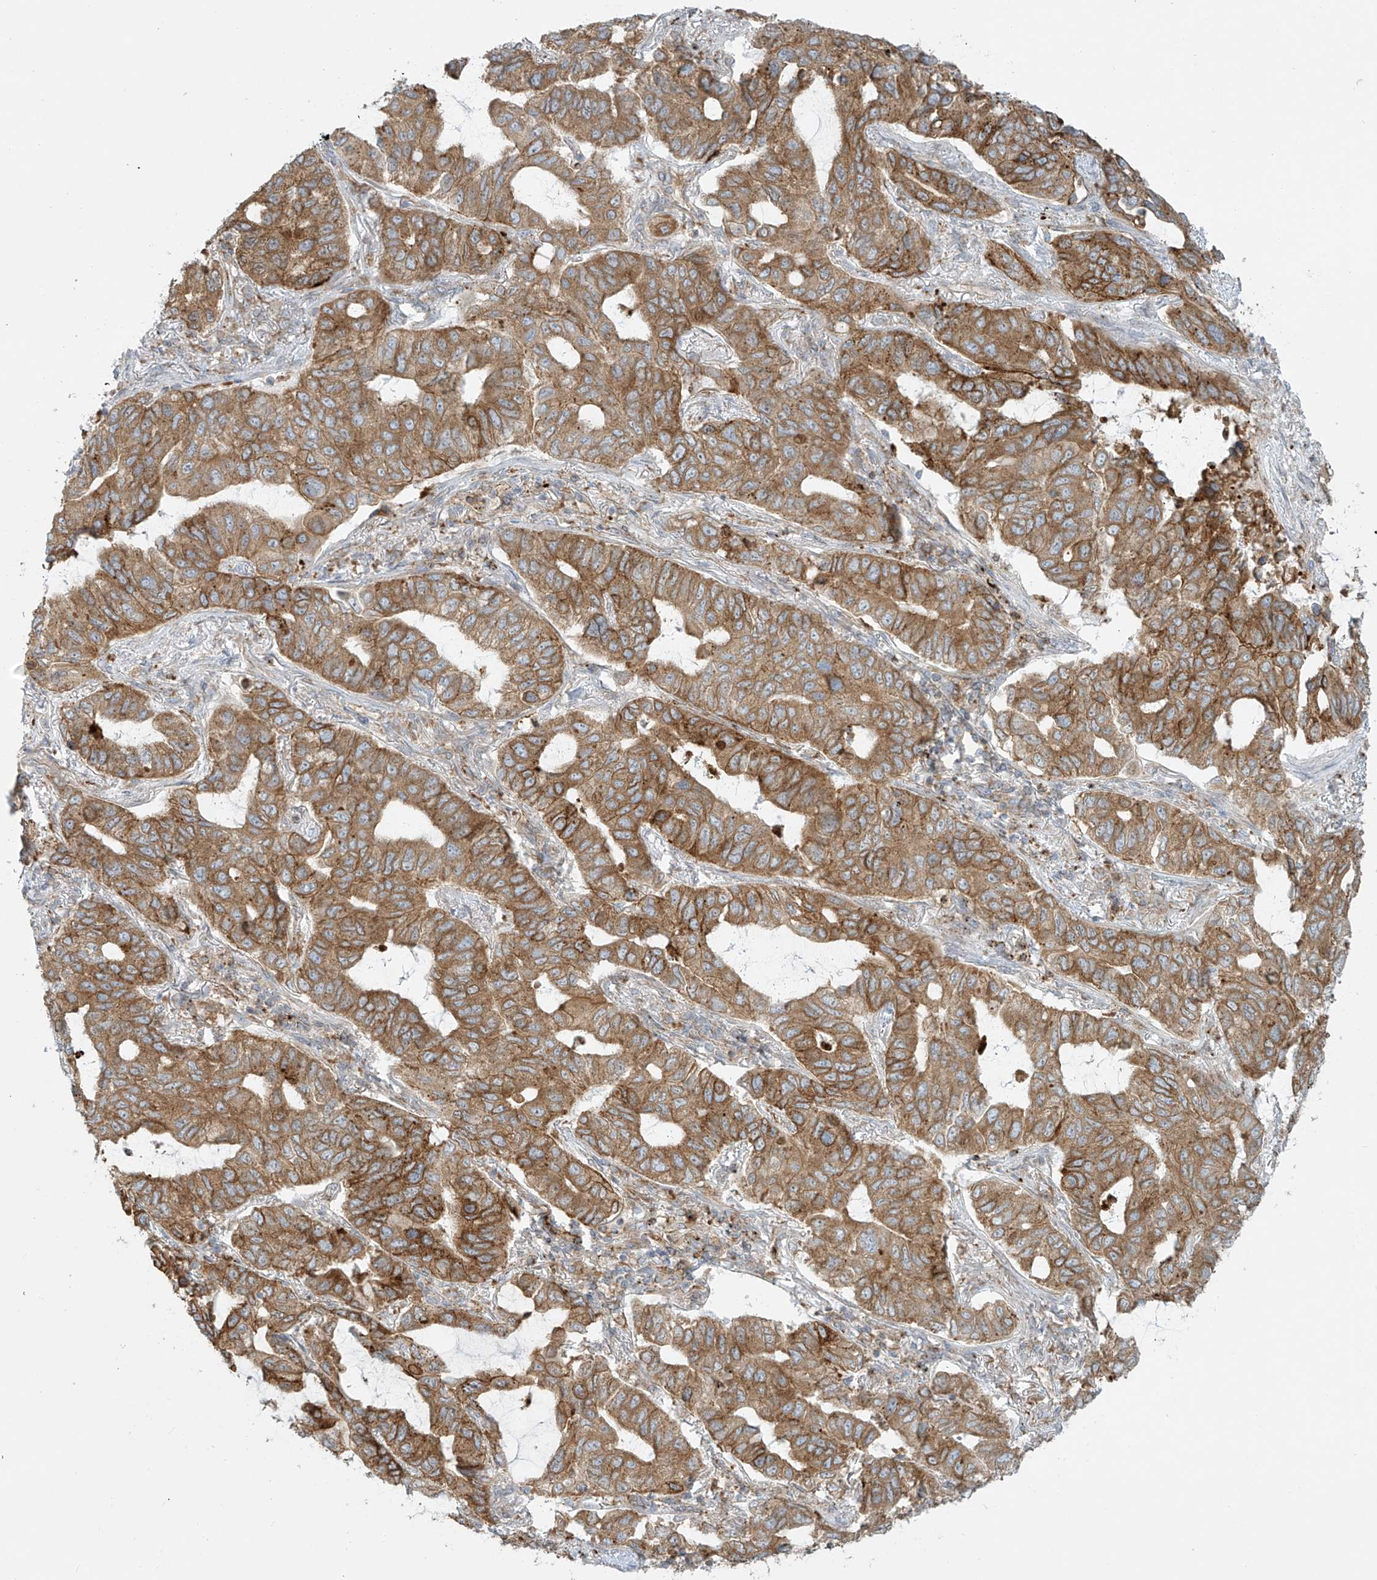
{"staining": {"intensity": "moderate", "quantity": ">75%", "location": "cytoplasmic/membranous"}, "tissue": "lung cancer", "cell_type": "Tumor cells", "image_type": "cancer", "snomed": [{"axis": "morphology", "description": "Adenocarcinoma, NOS"}, {"axis": "topography", "description": "Lung"}], "caption": "This micrograph exhibits lung adenocarcinoma stained with IHC to label a protein in brown. The cytoplasmic/membranous of tumor cells show moderate positivity for the protein. Nuclei are counter-stained blue.", "gene": "LZTS3", "patient": {"sex": "male", "age": 64}}